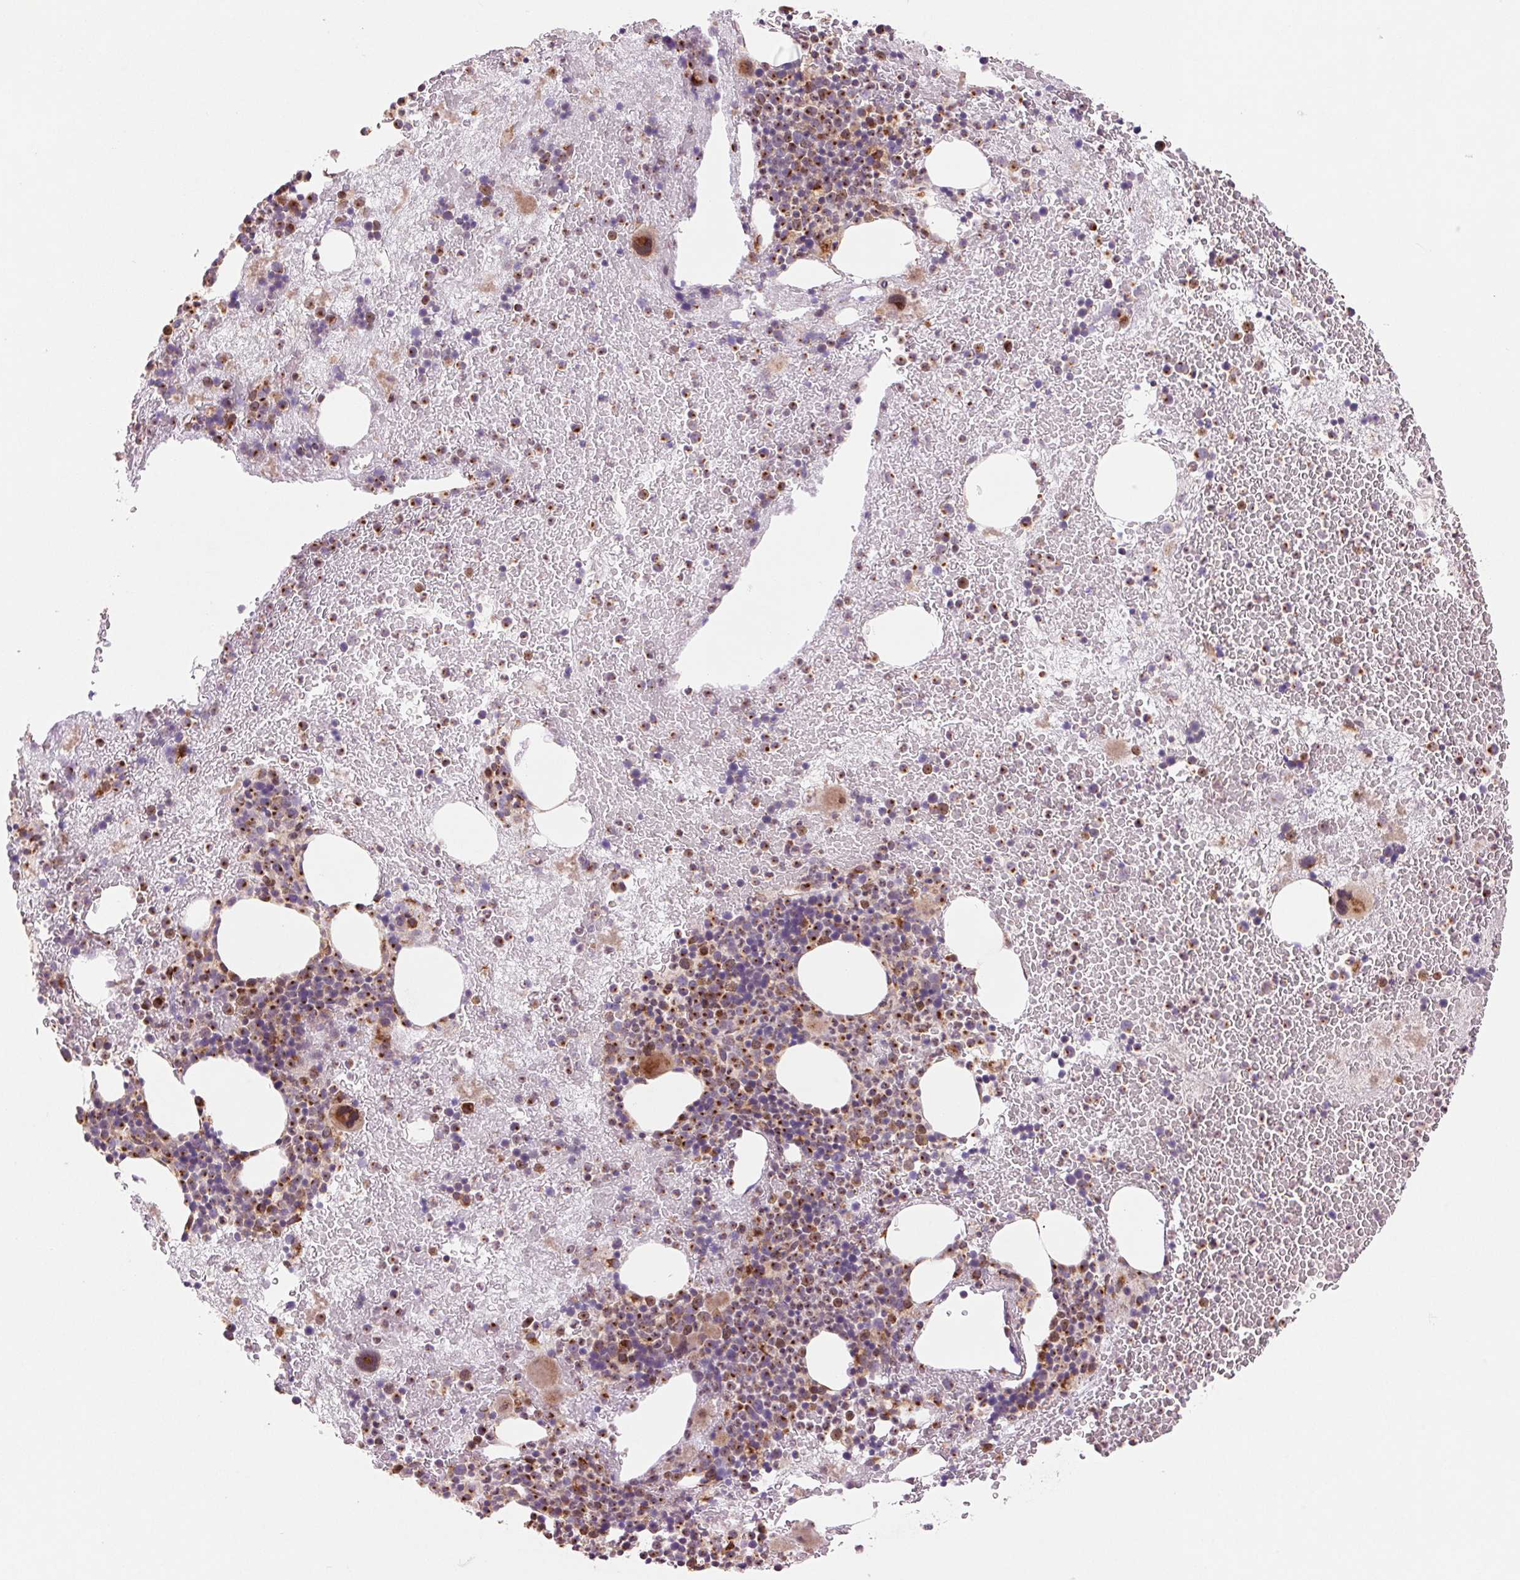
{"staining": {"intensity": "moderate", "quantity": "25%-75%", "location": "cytoplasmic/membranous,nuclear"}, "tissue": "bone marrow", "cell_type": "Hematopoietic cells", "image_type": "normal", "snomed": [{"axis": "morphology", "description": "Normal tissue, NOS"}, {"axis": "topography", "description": "Bone marrow"}], "caption": "Bone marrow stained with immunohistochemistry (IHC) exhibits moderate cytoplasmic/membranous,nuclear expression in about 25%-75% of hematopoietic cells. Nuclei are stained in blue.", "gene": "KLHL20", "patient": {"sex": "male", "age": 44}}